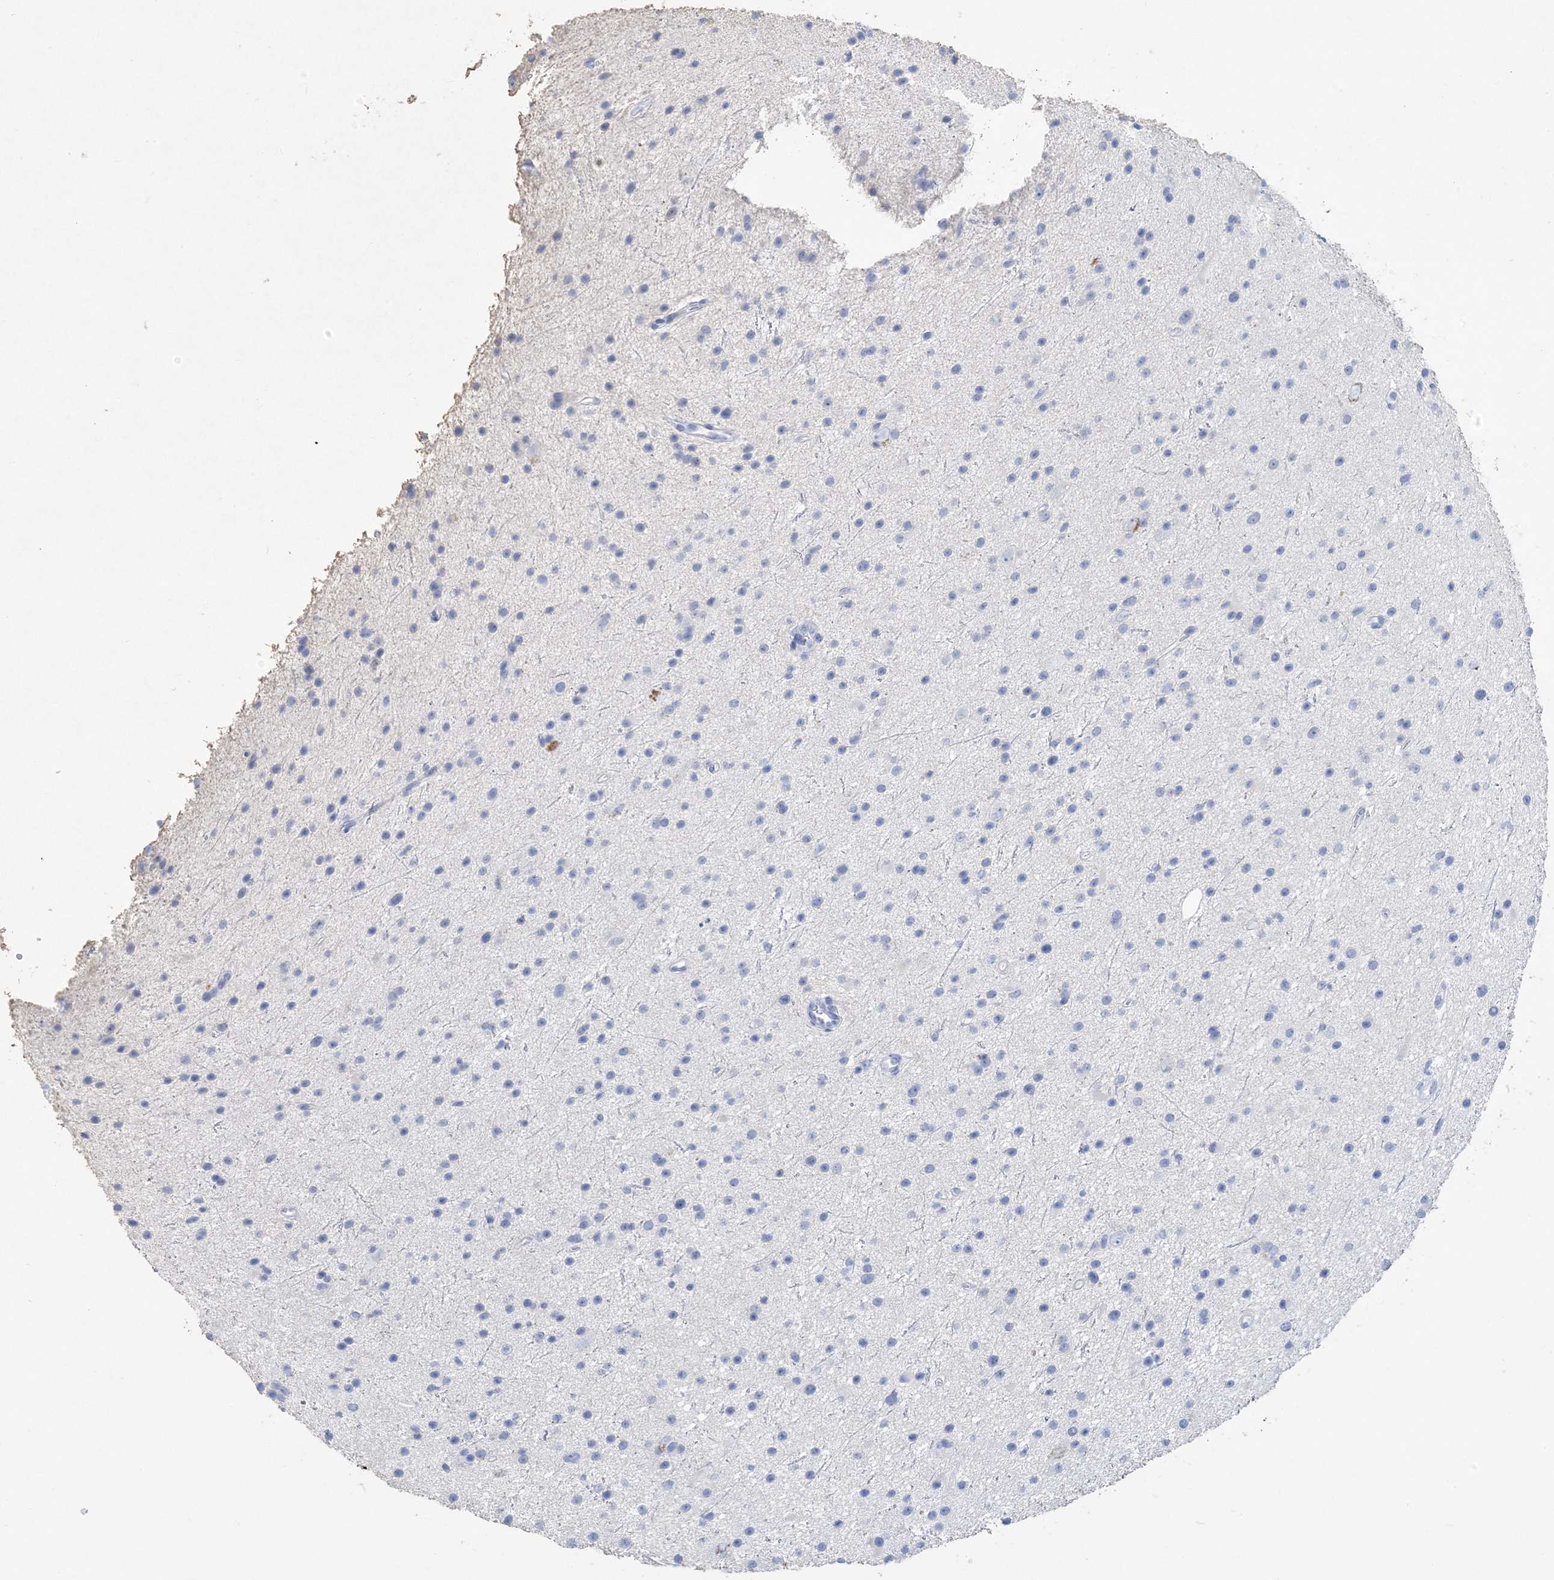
{"staining": {"intensity": "negative", "quantity": "none", "location": "none"}, "tissue": "glioma", "cell_type": "Tumor cells", "image_type": "cancer", "snomed": [{"axis": "morphology", "description": "Glioma, malignant, Low grade"}, {"axis": "topography", "description": "Cerebral cortex"}], "caption": "Tumor cells show no significant staining in glioma. (Brightfield microscopy of DAB immunohistochemistry (IHC) at high magnification).", "gene": "SH3YL1", "patient": {"sex": "female", "age": 39}}